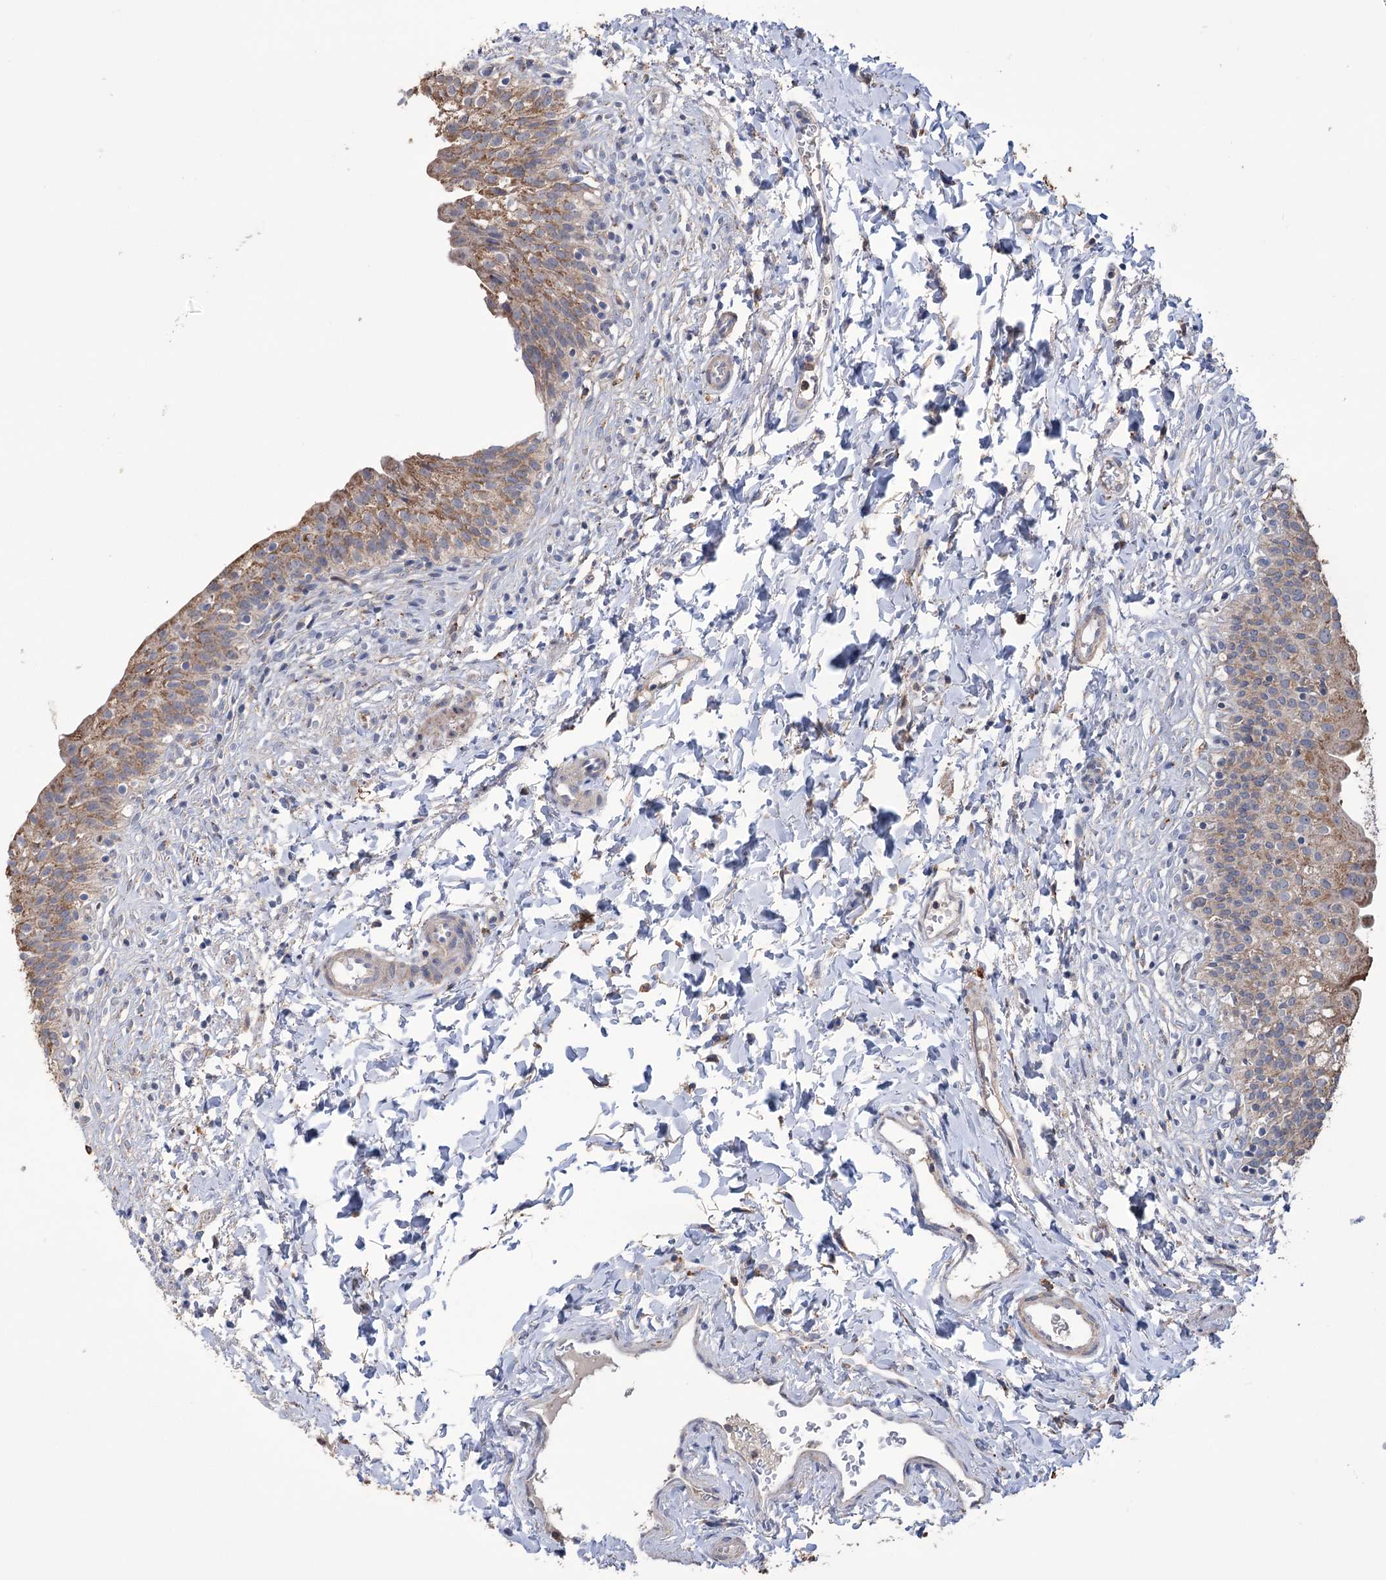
{"staining": {"intensity": "moderate", "quantity": ">75%", "location": "cytoplasmic/membranous"}, "tissue": "urinary bladder", "cell_type": "Urothelial cells", "image_type": "normal", "snomed": [{"axis": "morphology", "description": "Normal tissue, NOS"}, {"axis": "topography", "description": "Urinary bladder"}], "caption": "Immunohistochemistry (IHC) (DAB (3,3'-diaminobenzidine)) staining of normal human urinary bladder reveals moderate cytoplasmic/membranous protein positivity in approximately >75% of urothelial cells.", "gene": "TRIM71", "patient": {"sex": "male", "age": 55}}